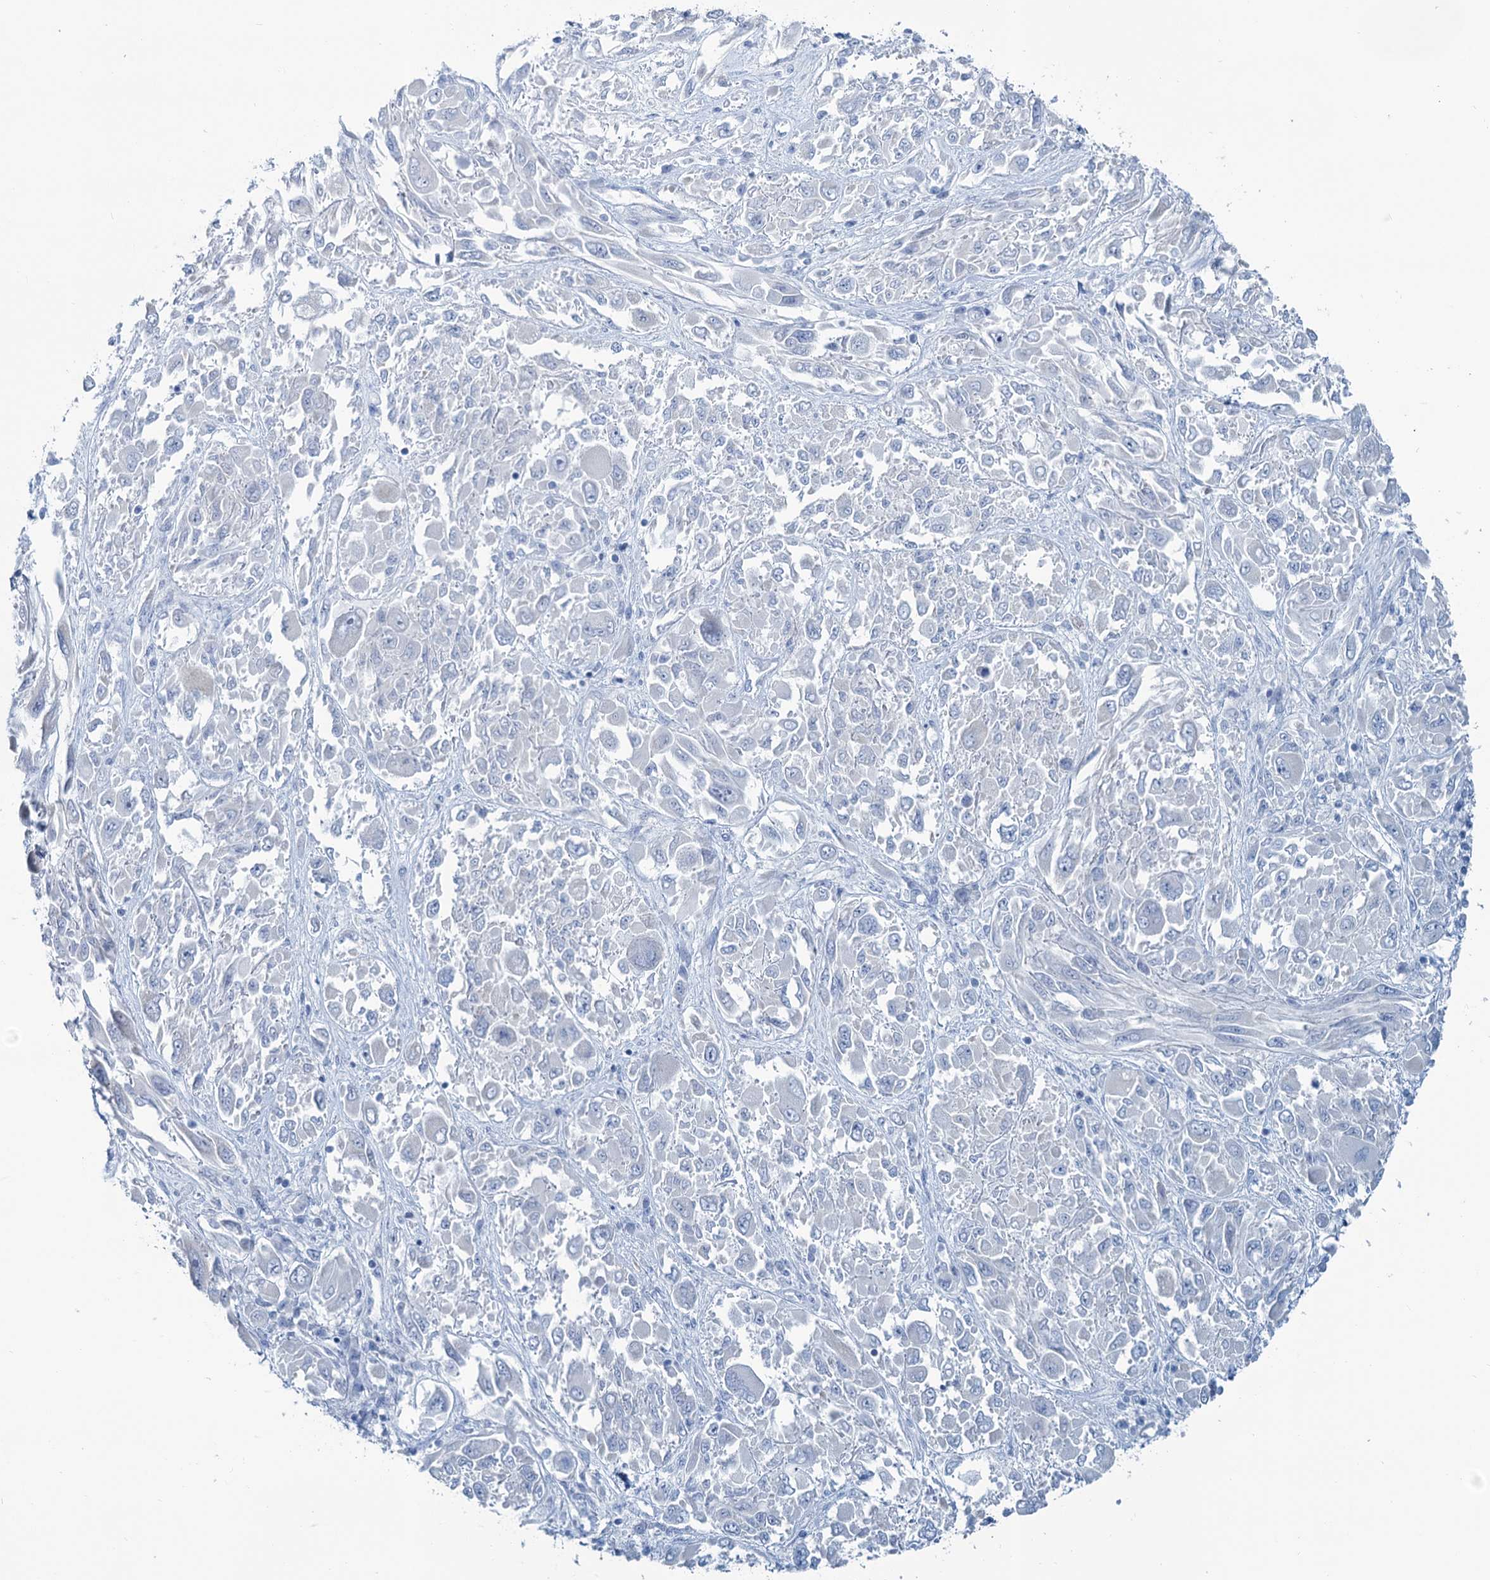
{"staining": {"intensity": "negative", "quantity": "none", "location": "none"}, "tissue": "melanoma", "cell_type": "Tumor cells", "image_type": "cancer", "snomed": [{"axis": "morphology", "description": "Malignant melanoma, NOS"}, {"axis": "topography", "description": "Skin"}], "caption": "Immunohistochemical staining of melanoma shows no significant expression in tumor cells.", "gene": "SLC1A3", "patient": {"sex": "female", "age": 91}}